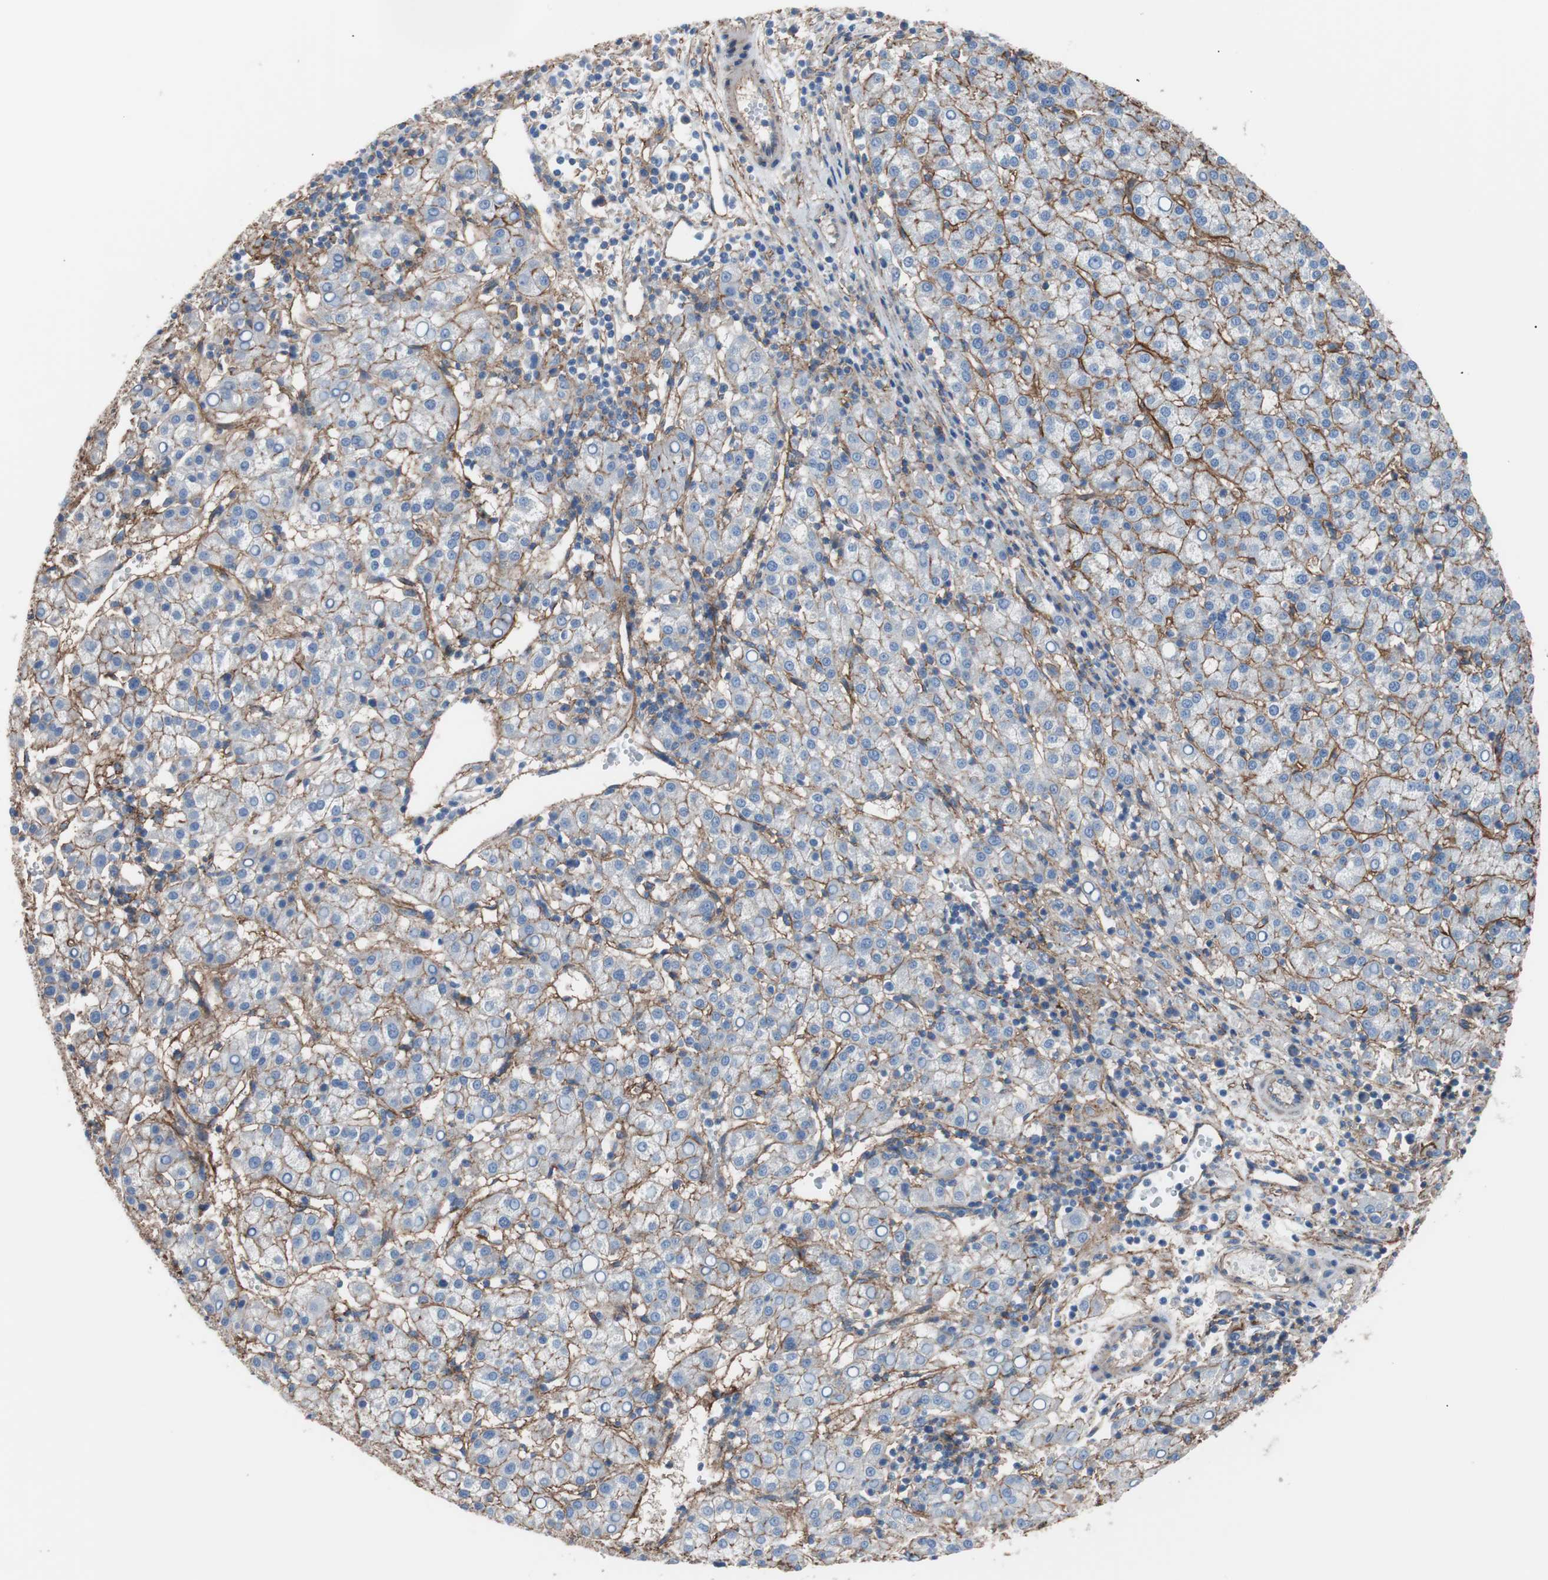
{"staining": {"intensity": "weak", "quantity": "25%-75%", "location": "cytoplasmic/membranous"}, "tissue": "liver cancer", "cell_type": "Tumor cells", "image_type": "cancer", "snomed": [{"axis": "morphology", "description": "Carcinoma, Hepatocellular, NOS"}, {"axis": "topography", "description": "Liver"}], "caption": "High-magnification brightfield microscopy of hepatocellular carcinoma (liver) stained with DAB (brown) and counterstained with hematoxylin (blue). tumor cells exhibit weak cytoplasmic/membranous staining is appreciated in approximately25%-75% of cells.", "gene": "CD81", "patient": {"sex": "female", "age": 58}}